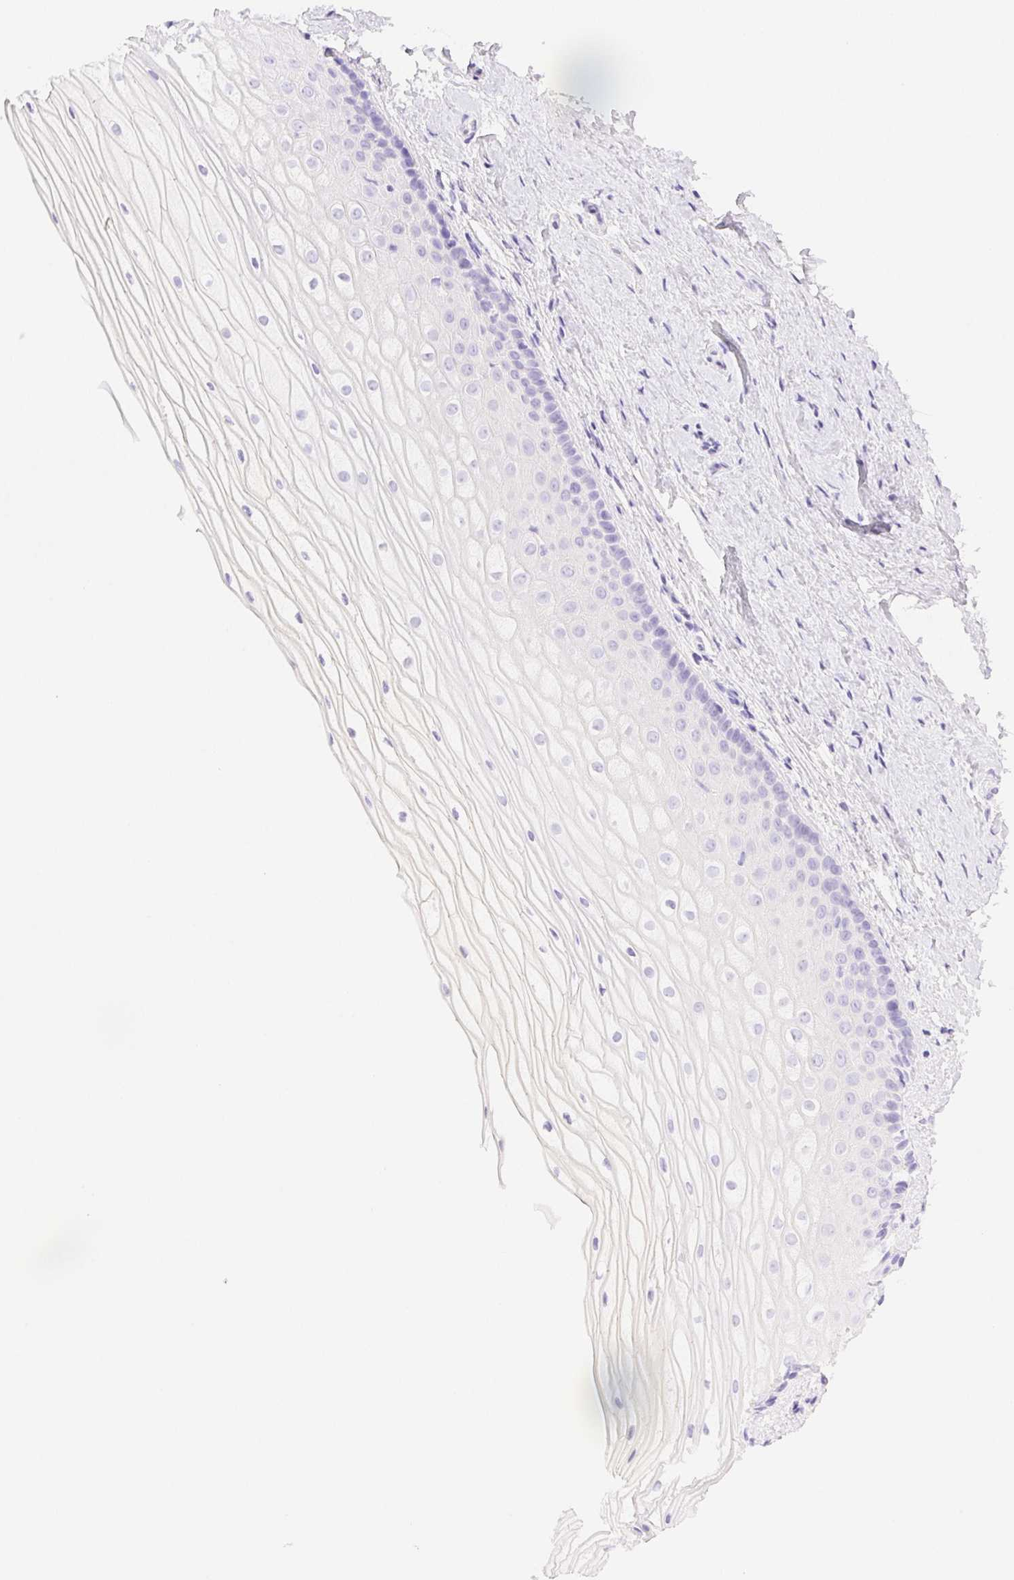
{"staining": {"intensity": "negative", "quantity": "none", "location": "none"}, "tissue": "vagina", "cell_type": "Squamous epithelial cells", "image_type": "normal", "snomed": [{"axis": "morphology", "description": "Normal tissue, NOS"}, {"axis": "topography", "description": "Vagina"}], "caption": "Immunohistochemistry of unremarkable vagina shows no positivity in squamous epithelial cells.", "gene": "SPACA4", "patient": {"sex": "female", "age": 52}}